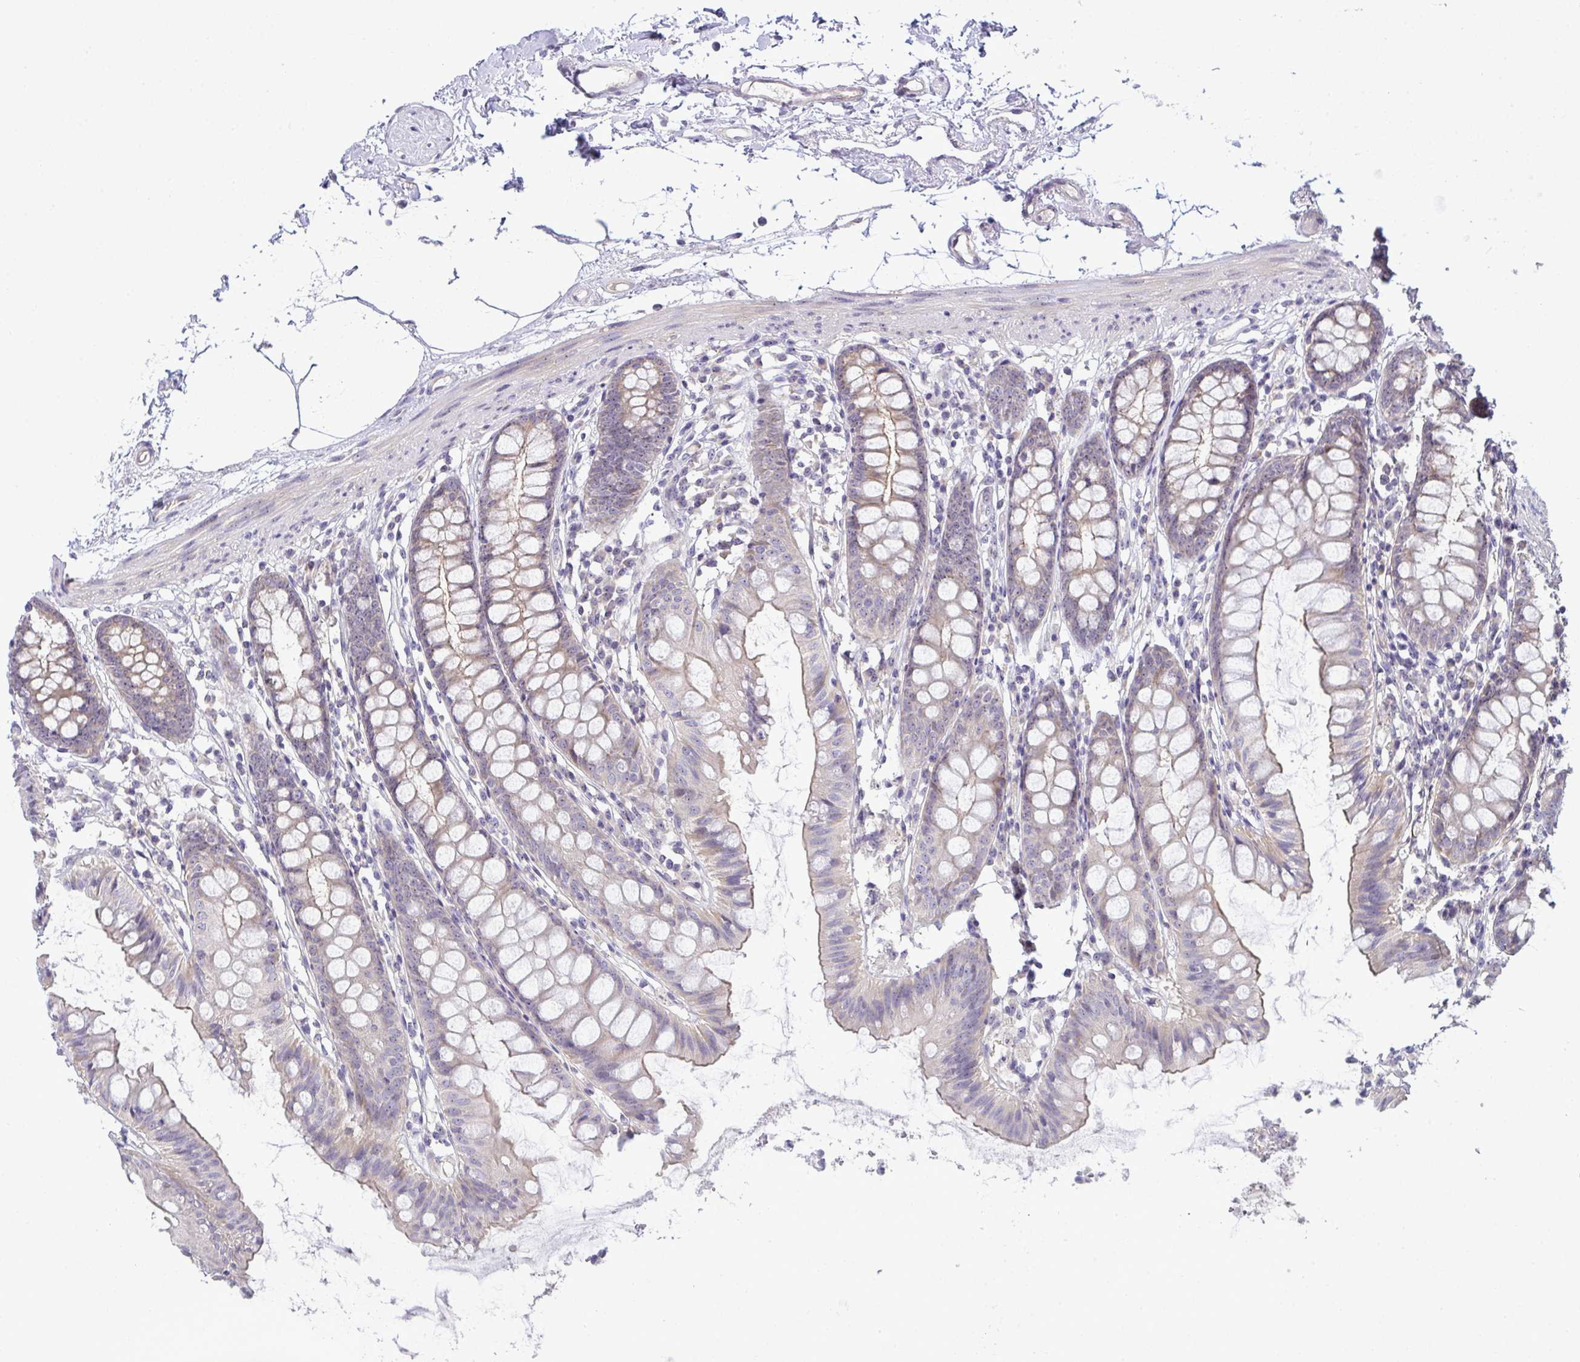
{"staining": {"intensity": "negative", "quantity": "none", "location": "none"}, "tissue": "colon", "cell_type": "Endothelial cells", "image_type": "normal", "snomed": [{"axis": "morphology", "description": "Normal tissue, NOS"}, {"axis": "topography", "description": "Colon"}], "caption": "Endothelial cells show no significant staining in normal colon. Brightfield microscopy of immunohistochemistry stained with DAB (brown) and hematoxylin (blue), captured at high magnification.", "gene": "NT5C1A", "patient": {"sex": "female", "age": 84}}